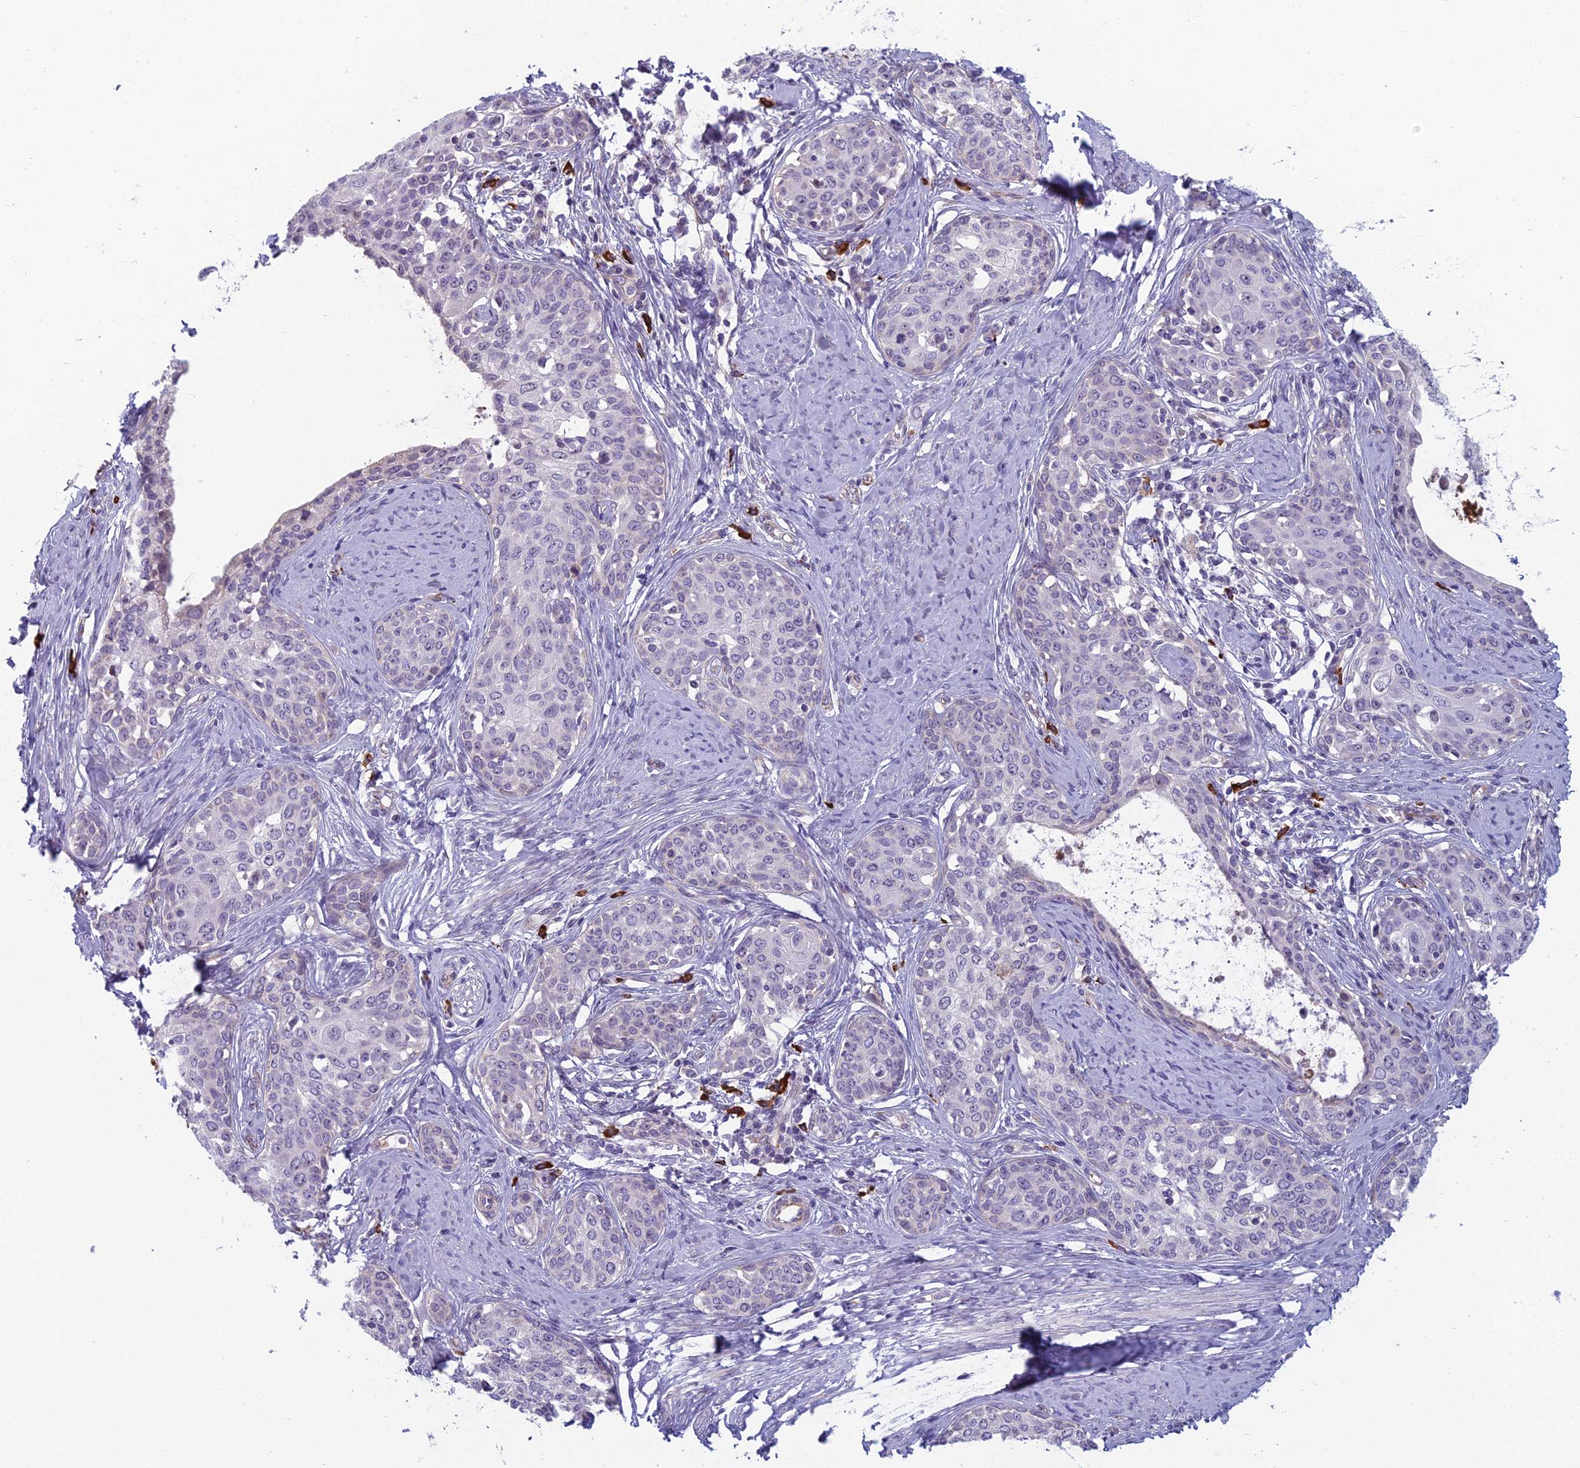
{"staining": {"intensity": "negative", "quantity": "none", "location": "none"}, "tissue": "cervical cancer", "cell_type": "Tumor cells", "image_type": "cancer", "snomed": [{"axis": "morphology", "description": "Squamous cell carcinoma, NOS"}, {"axis": "morphology", "description": "Adenocarcinoma, NOS"}, {"axis": "topography", "description": "Cervix"}], "caption": "DAB immunohistochemical staining of cervical cancer reveals no significant positivity in tumor cells.", "gene": "NOC2L", "patient": {"sex": "female", "age": 52}}